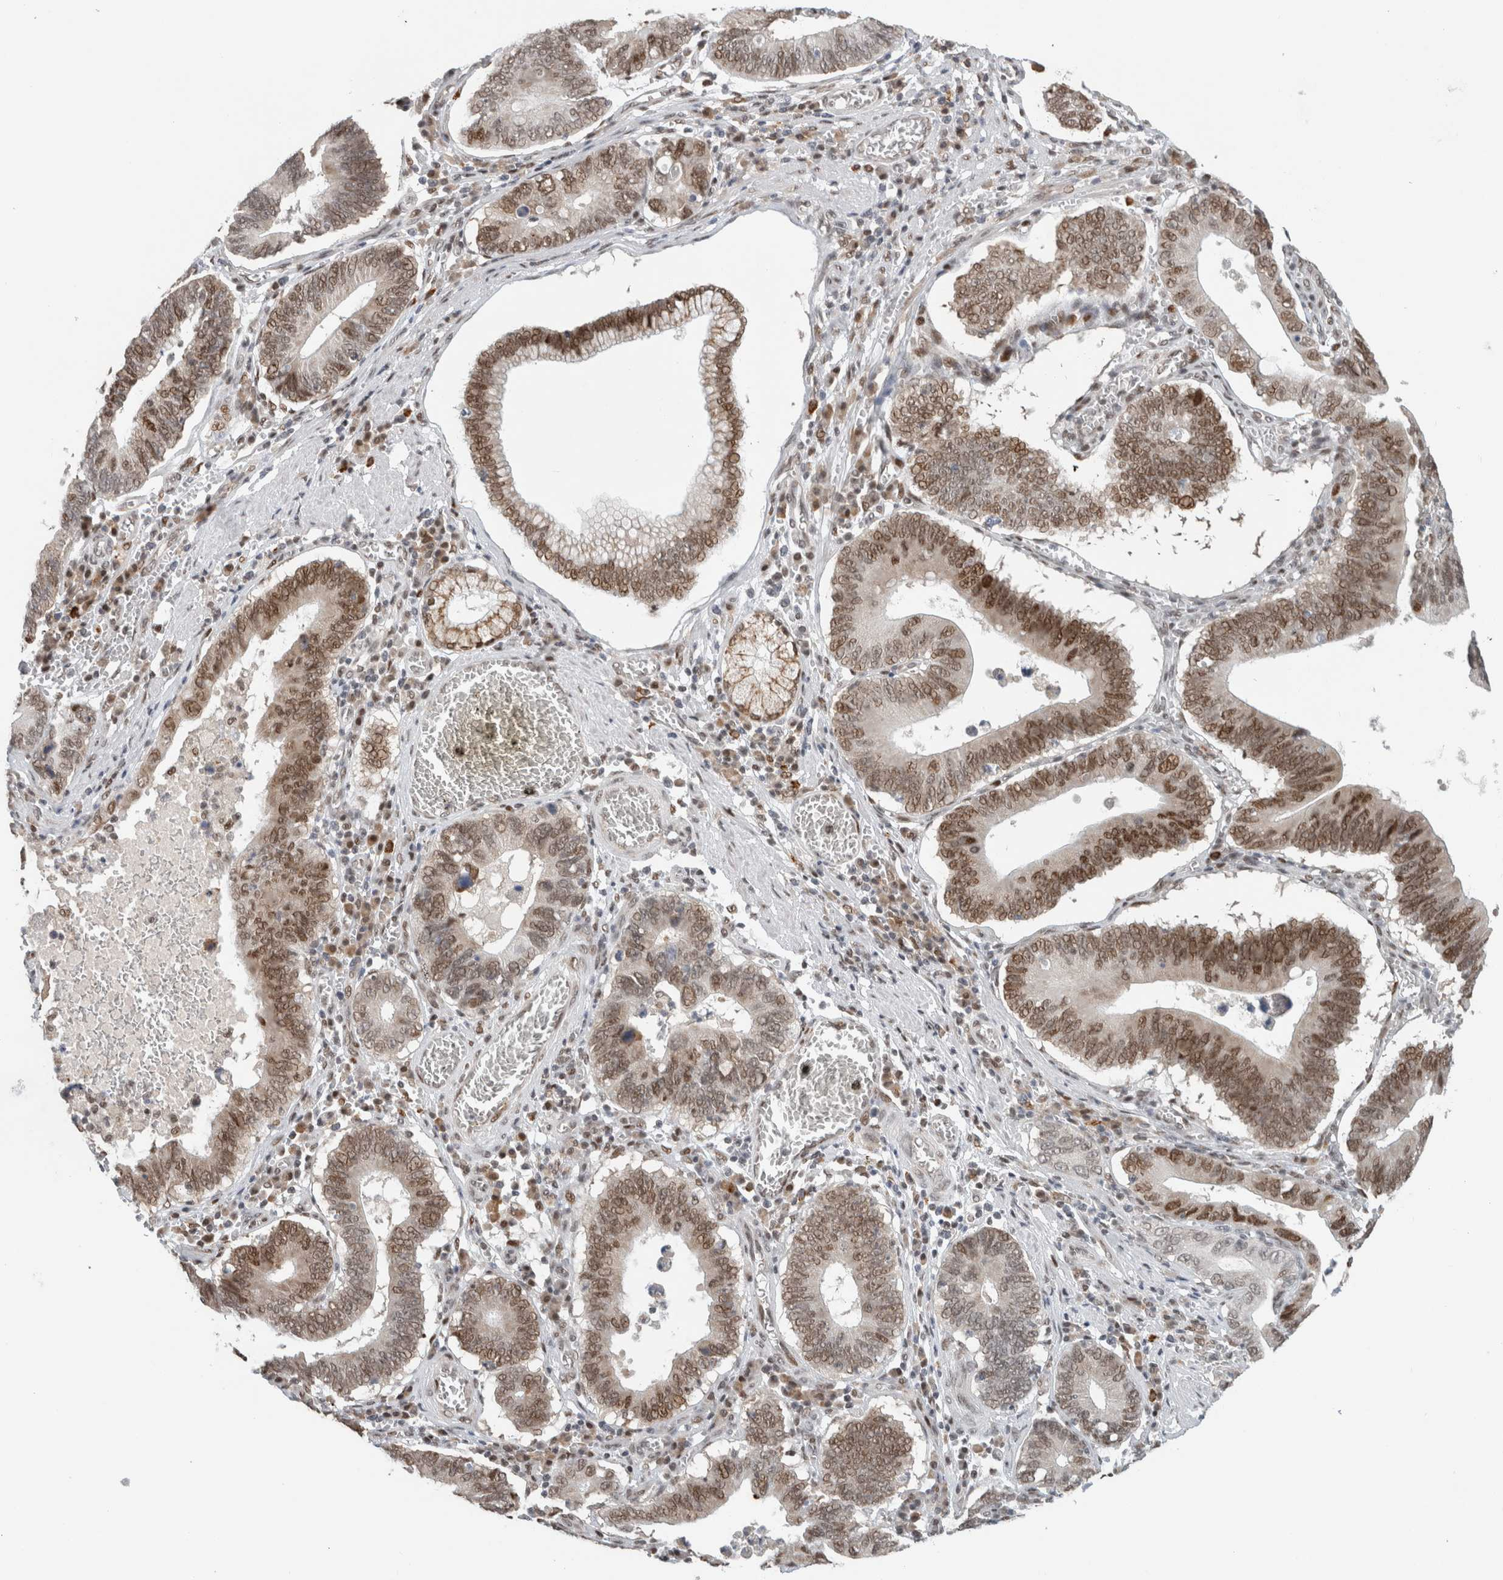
{"staining": {"intensity": "moderate", "quantity": ">75%", "location": "nuclear"}, "tissue": "stomach cancer", "cell_type": "Tumor cells", "image_type": "cancer", "snomed": [{"axis": "morphology", "description": "Adenocarcinoma, NOS"}, {"axis": "topography", "description": "Stomach"}, {"axis": "topography", "description": "Gastric cardia"}], "caption": "Immunohistochemistry (IHC) (DAB) staining of stomach adenocarcinoma demonstrates moderate nuclear protein positivity in about >75% of tumor cells. (Stains: DAB in brown, nuclei in blue, Microscopy: brightfield microscopy at high magnification).", "gene": "HNRNPR", "patient": {"sex": "male", "age": 59}}